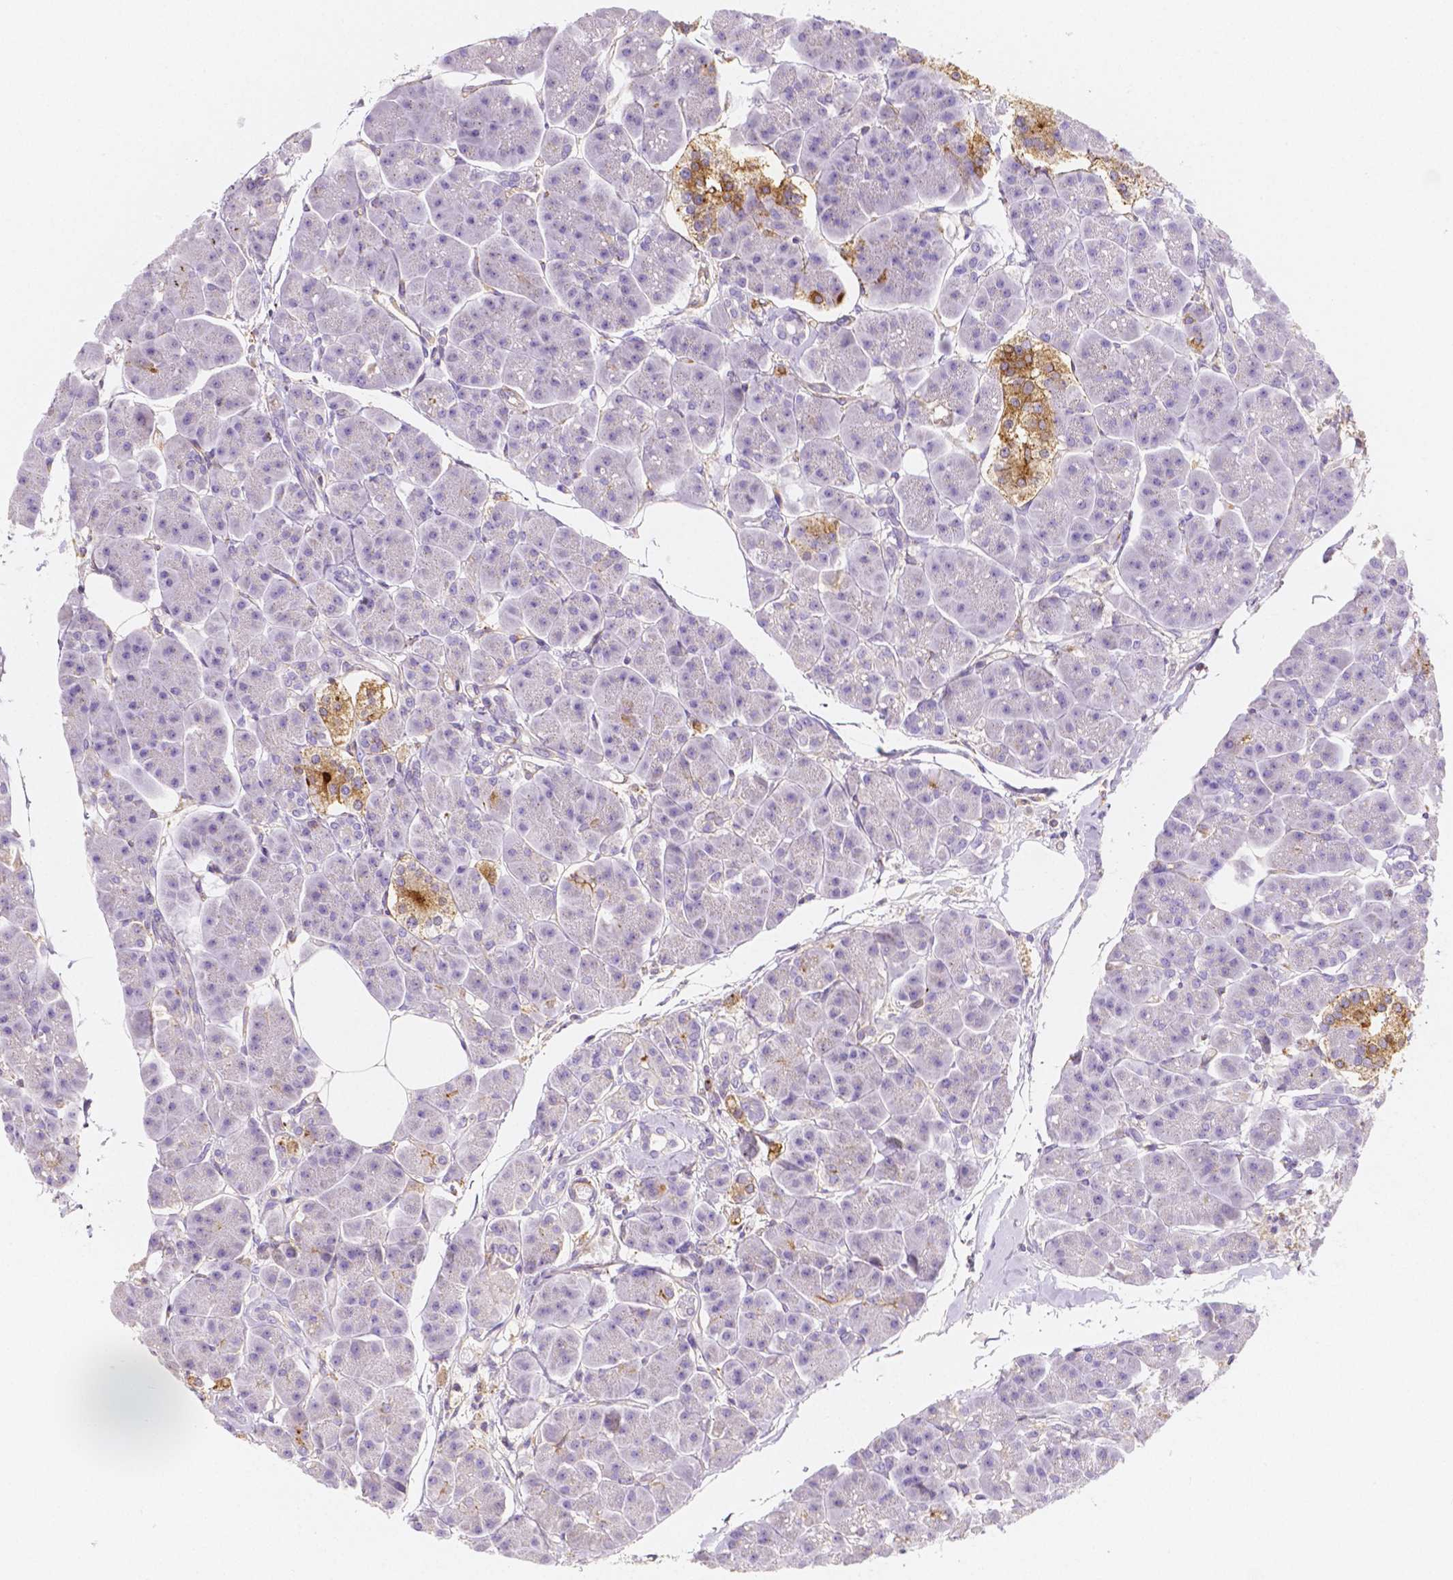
{"staining": {"intensity": "negative", "quantity": "none", "location": "none"}, "tissue": "pancreas", "cell_type": "Exocrine glandular cells", "image_type": "normal", "snomed": [{"axis": "morphology", "description": "Normal tissue, NOS"}, {"axis": "topography", "description": "Adipose tissue"}, {"axis": "topography", "description": "Pancreas"}, {"axis": "topography", "description": "Peripheral nerve tissue"}], "caption": "IHC photomicrograph of unremarkable pancreas: human pancreas stained with DAB (3,3'-diaminobenzidine) reveals no significant protein positivity in exocrine glandular cells. (Brightfield microscopy of DAB (3,3'-diaminobenzidine) immunohistochemistry (IHC) at high magnification).", "gene": "GABRD", "patient": {"sex": "female", "age": 58}}